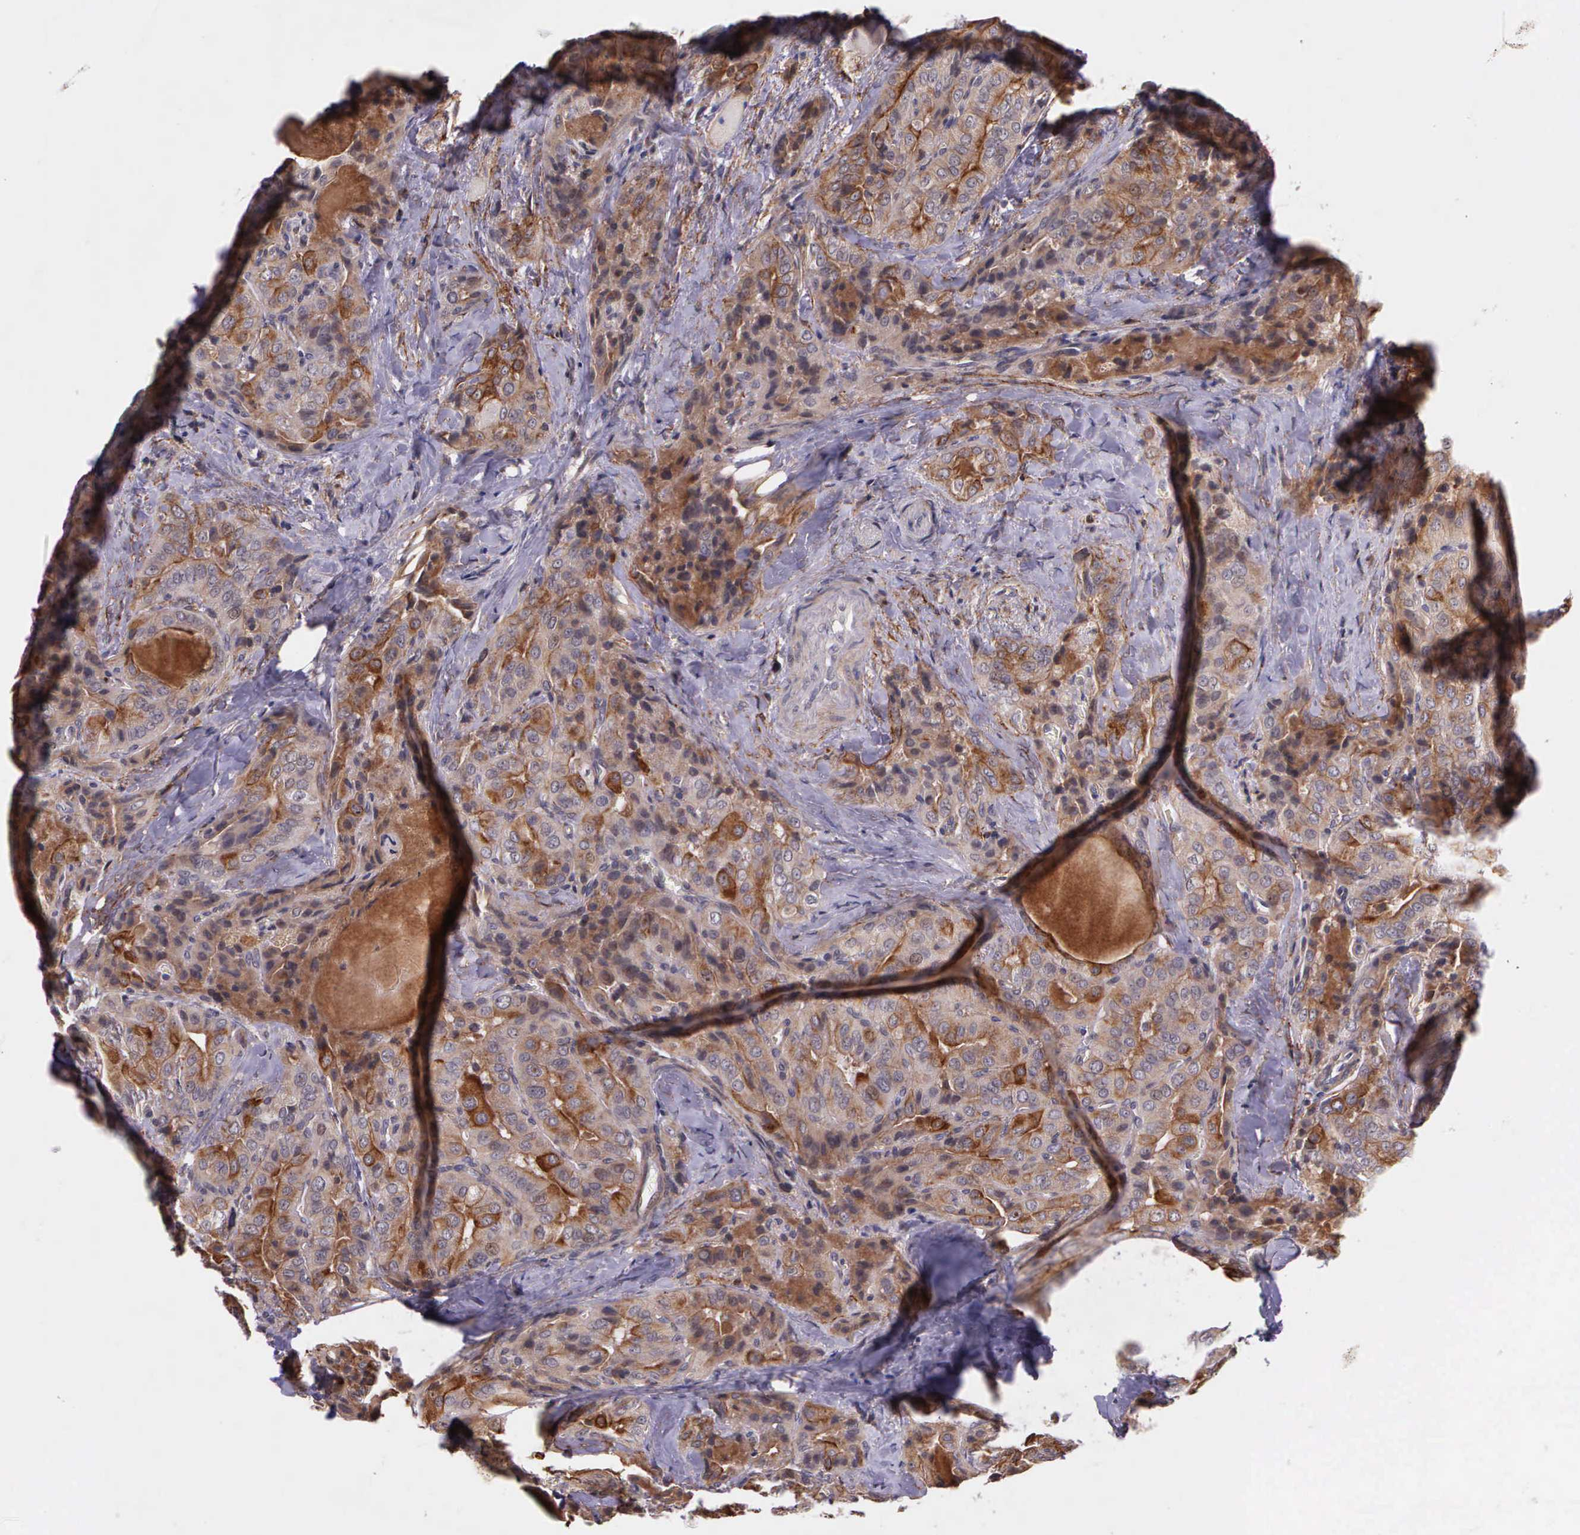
{"staining": {"intensity": "moderate", "quantity": ">75%", "location": "cytoplasmic/membranous"}, "tissue": "thyroid cancer", "cell_type": "Tumor cells", "image_type": "cancer", "snomed": [{"axis": "morphology", "description": "Papillary adenocarcinoma, NOS"}, {"axis": "topography", "description": "Thyroid gland"}], "caption": "Immunohistochemical staining of thyroid cancer reveals moderate cytoplasmic/membranous protein positivity in about >75% of tumor cells. (Brightfield microscopy of DAB IHC at high magnification).", "gene": "PRICKLE3", "patient": {"sex": "female", "age": 71}}